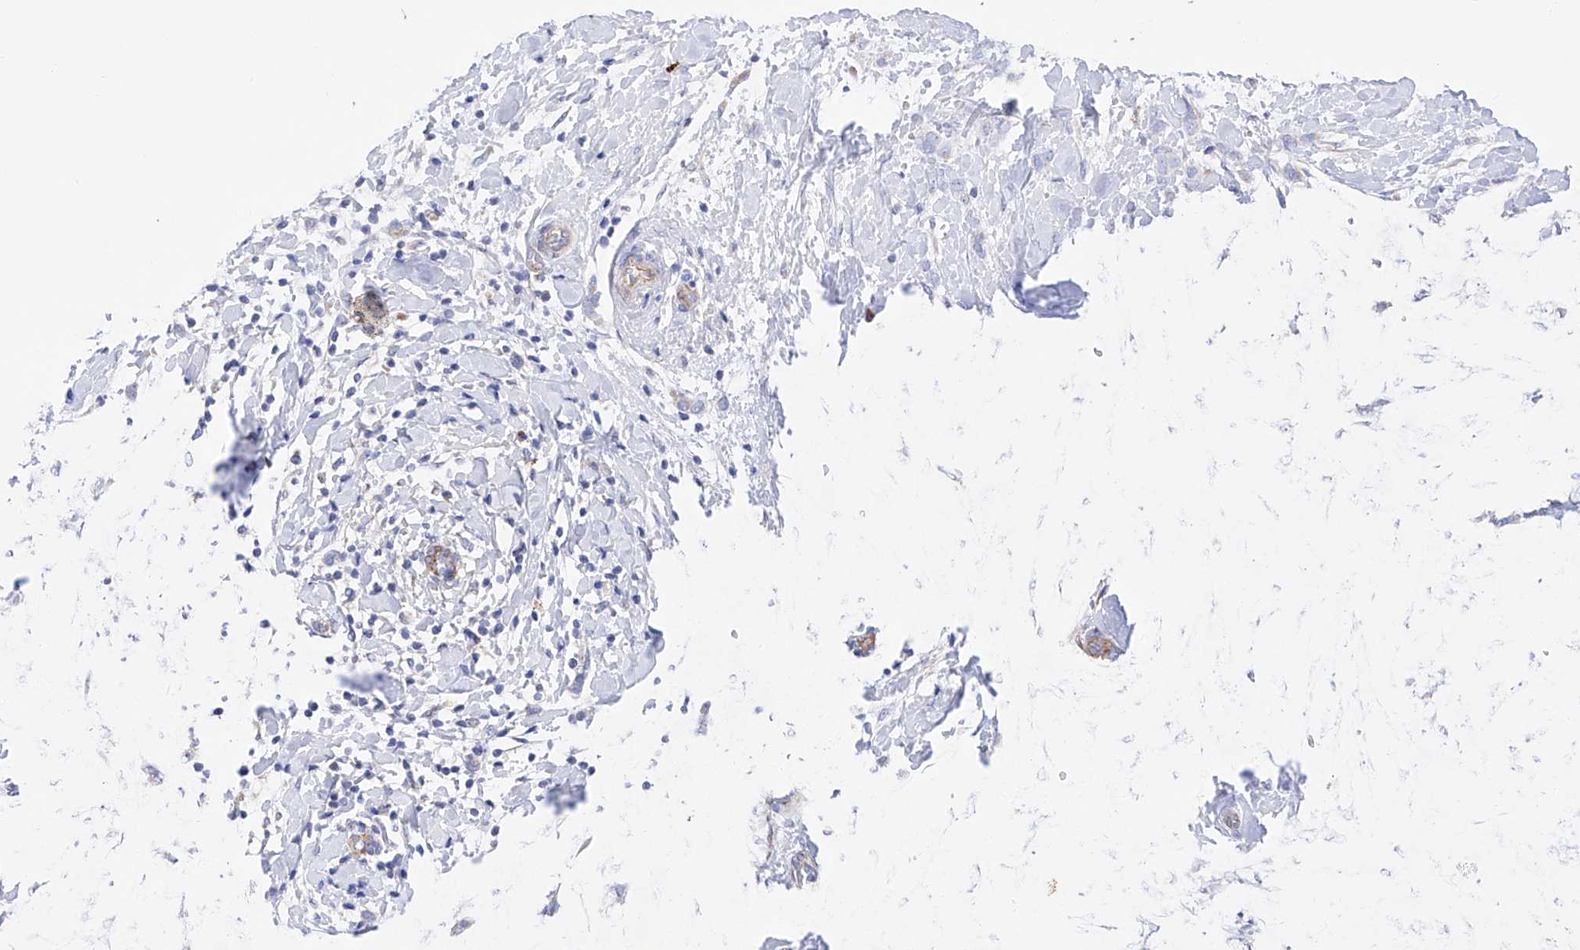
{"staining": {"intensity": "negative", "quantity": "none", "location": "none"}, "tissue": "breast cancer", "cell_type": "Tumor cells", "image_type": "cancer", "snomed": [{"axis": "morphology", "description": "Lobular carcinoma, in situ"}, {"axis": "morphology", "description": "Lobular carcinoma"}, {"axis": "topography", "description": "Breast"}], "caption": "The immunohistochemistry photomicrograph has no significant staining in tumor cells of lobular carcinoma in situ (breast) tissue. Nuclei are stained in blue.", "gene": "FLG", "patient": {"sex": "female", "age": 41}}